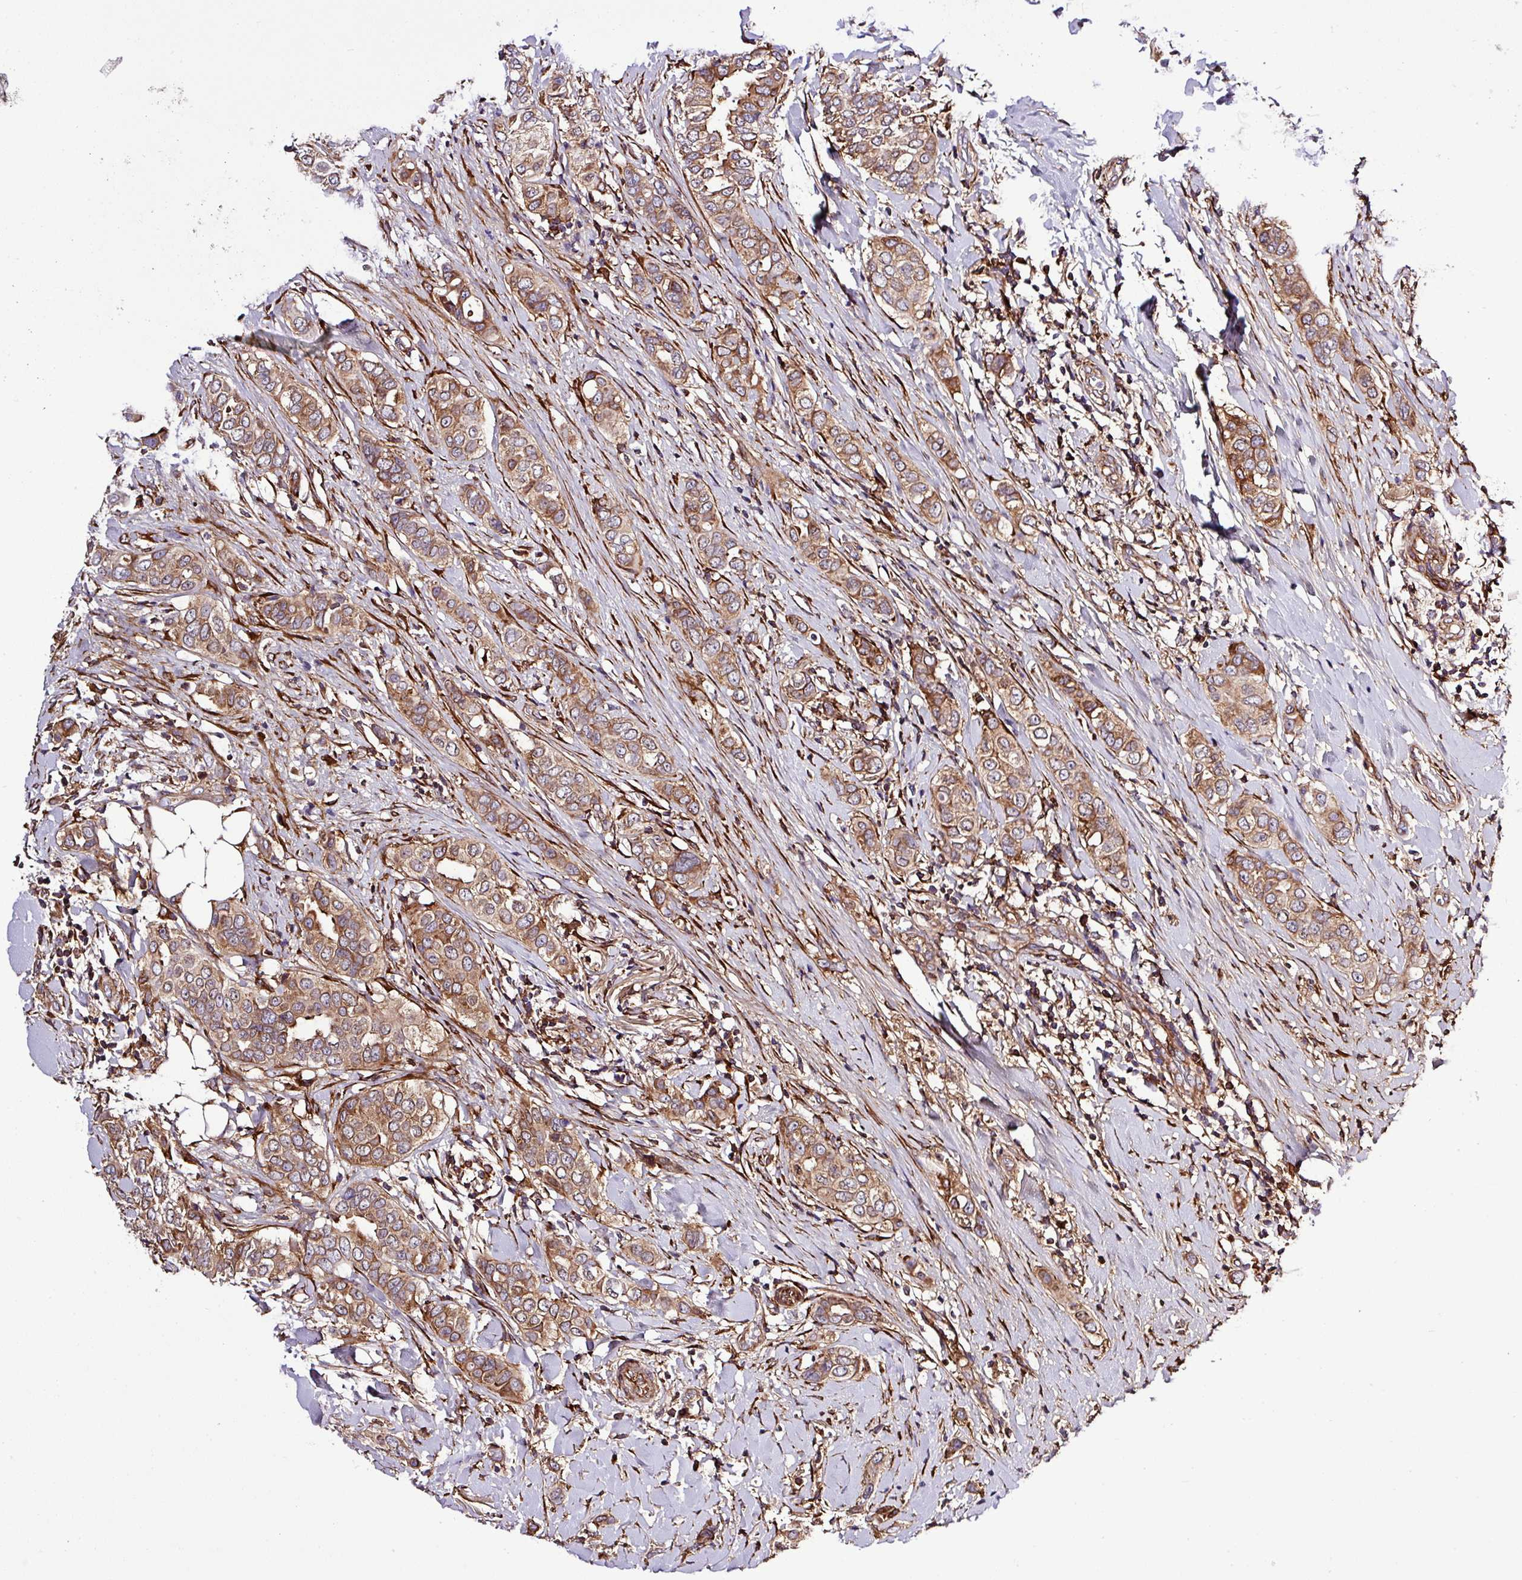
{"staining": {"intensity": "moderate", "quantity": ">75%", "location": "cytoplasmic/membranous"}, "tissue": "breast cancer", "cell_type": "Tumor cells", "image_type": "cancer", "snomed": [{"axis": "morphology", "description": "Lobular carcinoma"}, {"axis": "topography", "description": "Breast"}], "caption": "Immunohistochemical staining of breast cancer shows moderate cytoplasmic/membranous protein expression in about >75% of tumor cells. (Brightfield microscopy of DAB IHC at high magnification).", "gene": "CWH43", "patient": {"sex": "female", "age": 51}}